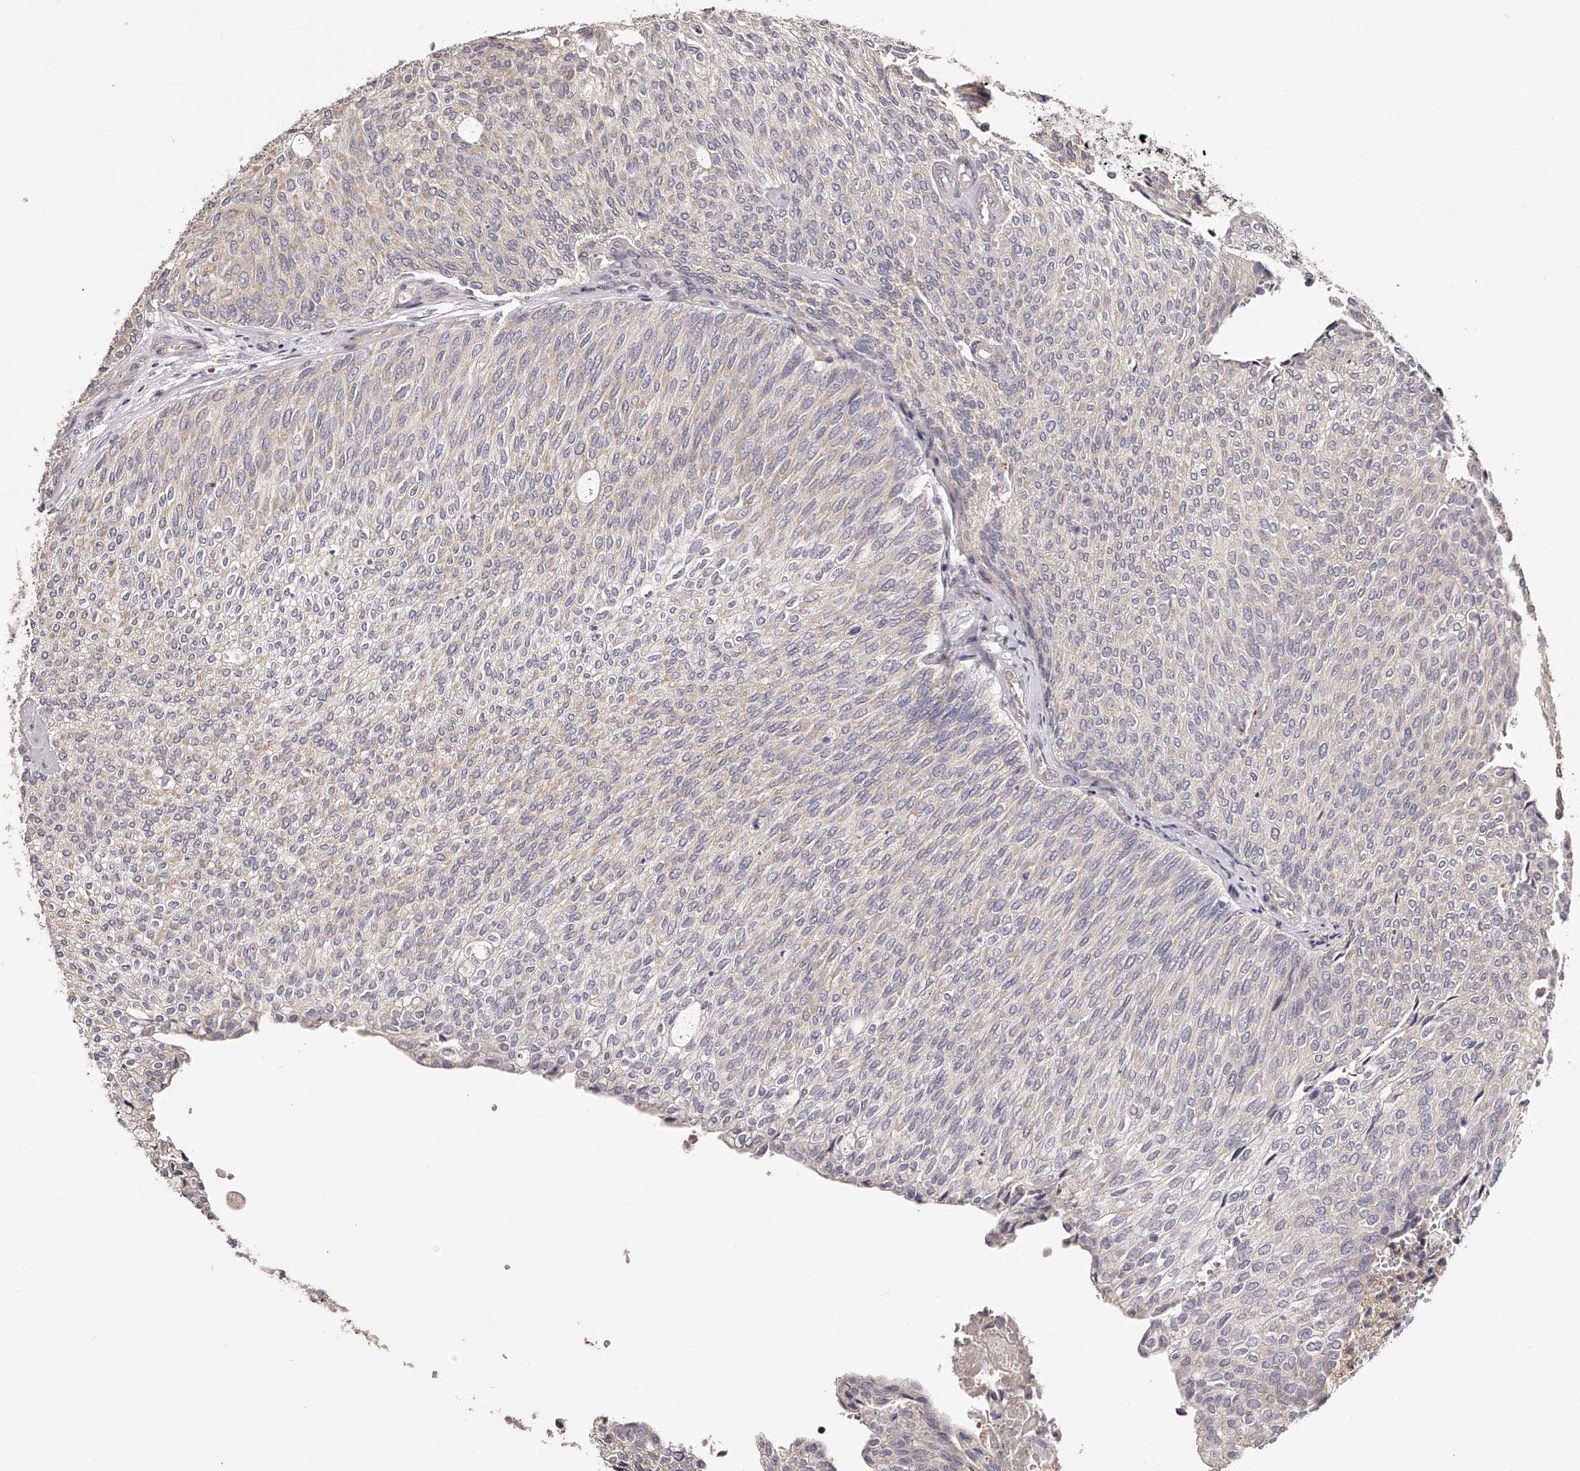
{"staining": {"intensity": "weak", "quantity": "<25%", "location": "cytoplasmic/membranous"}, "tissue": "urothelial cancer", "cell_type": "Tumor cells", "image_type": "cancer", "snomed": [{"axis": "morphology", "description": "Urothelial carcinoma, Low grade"}, {"axis": "topography", "description": "Urinary bladder"}], "caption": "Tumor cells show no significant protein positivity in urothelial cancer. (IHC, brightfield microscopy, high magnification).", "gene": "ODF2L", "patient": {"sex": "female", "age": 79}}